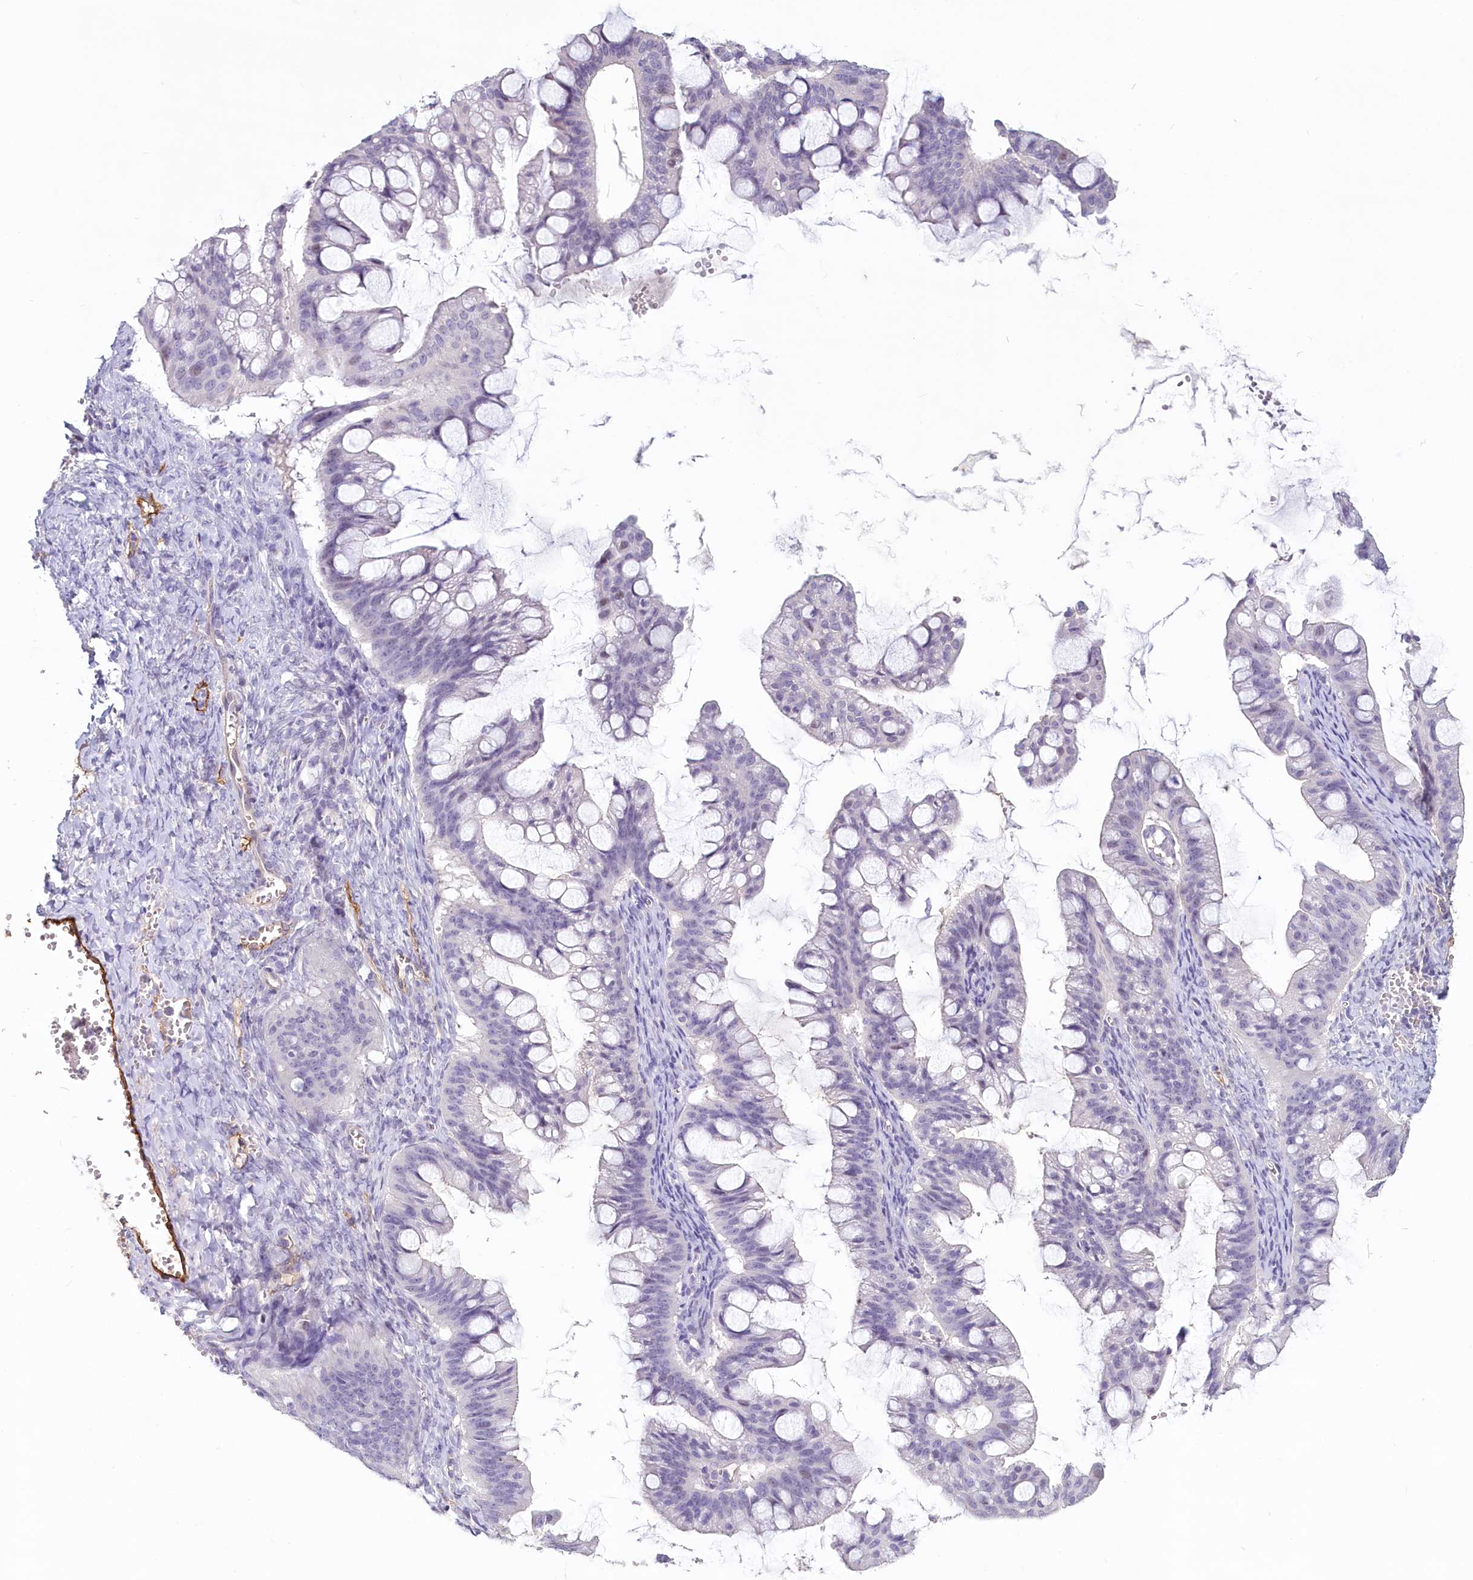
{"staining": {"intensity": "negative", "quantity": "none", "location": "none"}, "tissue": "ovarian cancer", "cell_type": "Tumor cells", "image_type": "cancer", "snomed": [{"axis": "morphology", "description": "Cystadenocarcinoma, mucinous, NOS"}, {"axis": "topography", "description": "Ovary"}], "caption": "IHC histopathology image of mucinous cystadenocarcinoma (ovarian) stained for a protein (brown), which reveals no staining in tumor cells.", "gene": "PROCR", "patient": {"sex": "female", "age": 73}}